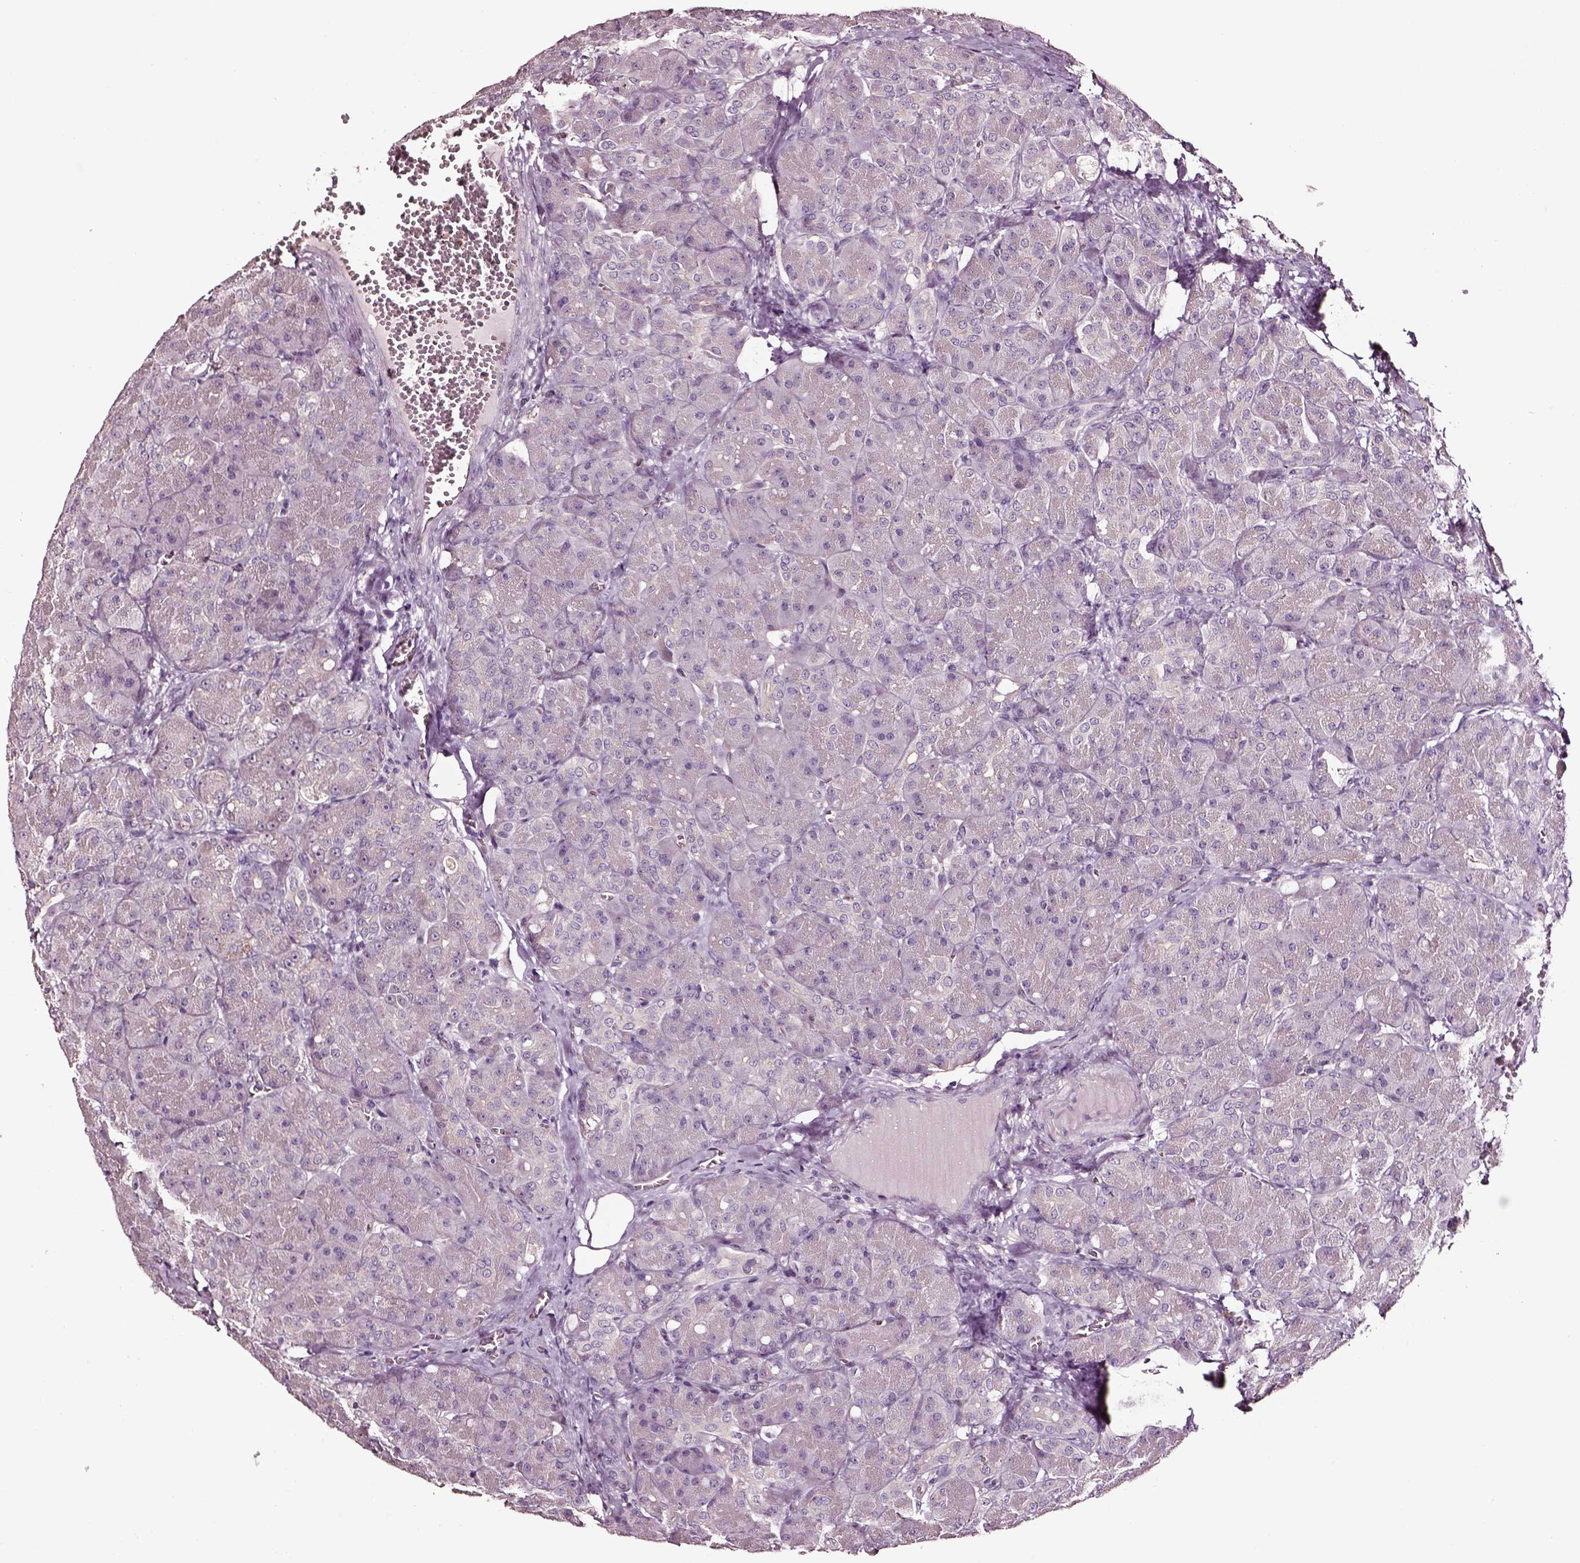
{"staining": {"intensity": "negative", "quantity": "none", "location": "none"}, "tissue": "pancreas", "cell_type": "Exocrine glandular cells", "image_type": "normal", "snomed": [{"axis": "morphology", "description": "Normal tissue, NOS"}, {"axis": "topography", "description": "Pancreas"}], "caption": "This is a micrograph of immunohistochemistry staining of unremarkable pancreas, which shows no positivity in exocrine glandular cells.", "gene": "AADAT", "patient": {"sex": "male", "age": 55}}